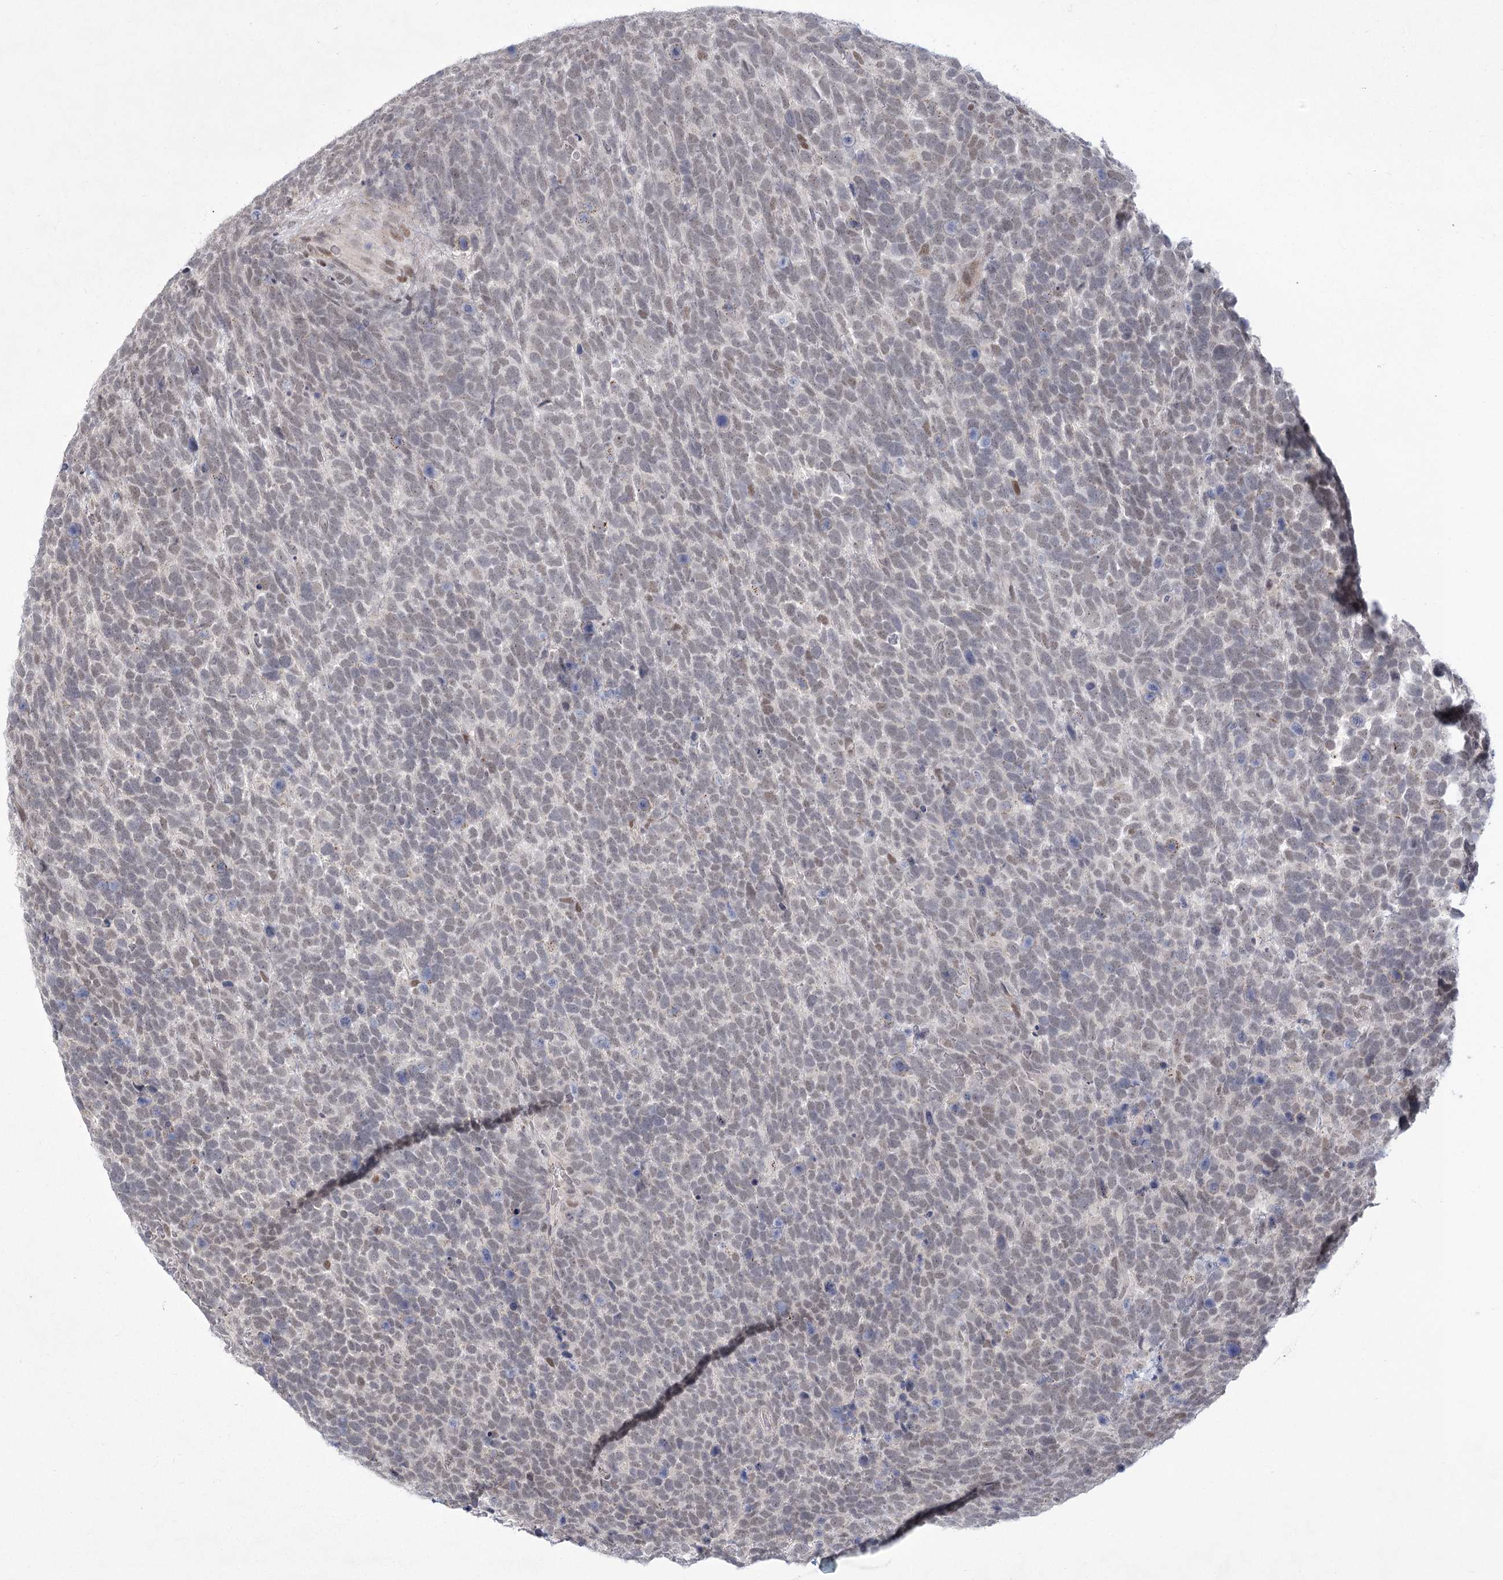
{"staining": {"intensity": "negative", "quantity": "none", "location": "none"}, "tissue": "urothelial cancer", "cell_type": "Tumor cells", "image_type": "cancer", "snomed": [{"axis": "morphology", "description": "Urothelial carcinoma, High grade"}, {"axis": "topography", "description": "Urinary bladder"}], "caption": "The histopathology image shows no staining of tumor cells in high-grade urothelial carcinoma. The staining is performed using DAB brown chromogen with nuclei counter-stained in using hematoxylin.", "gene": "CIB4", "patient": {"sex": "female", "age": 82}}